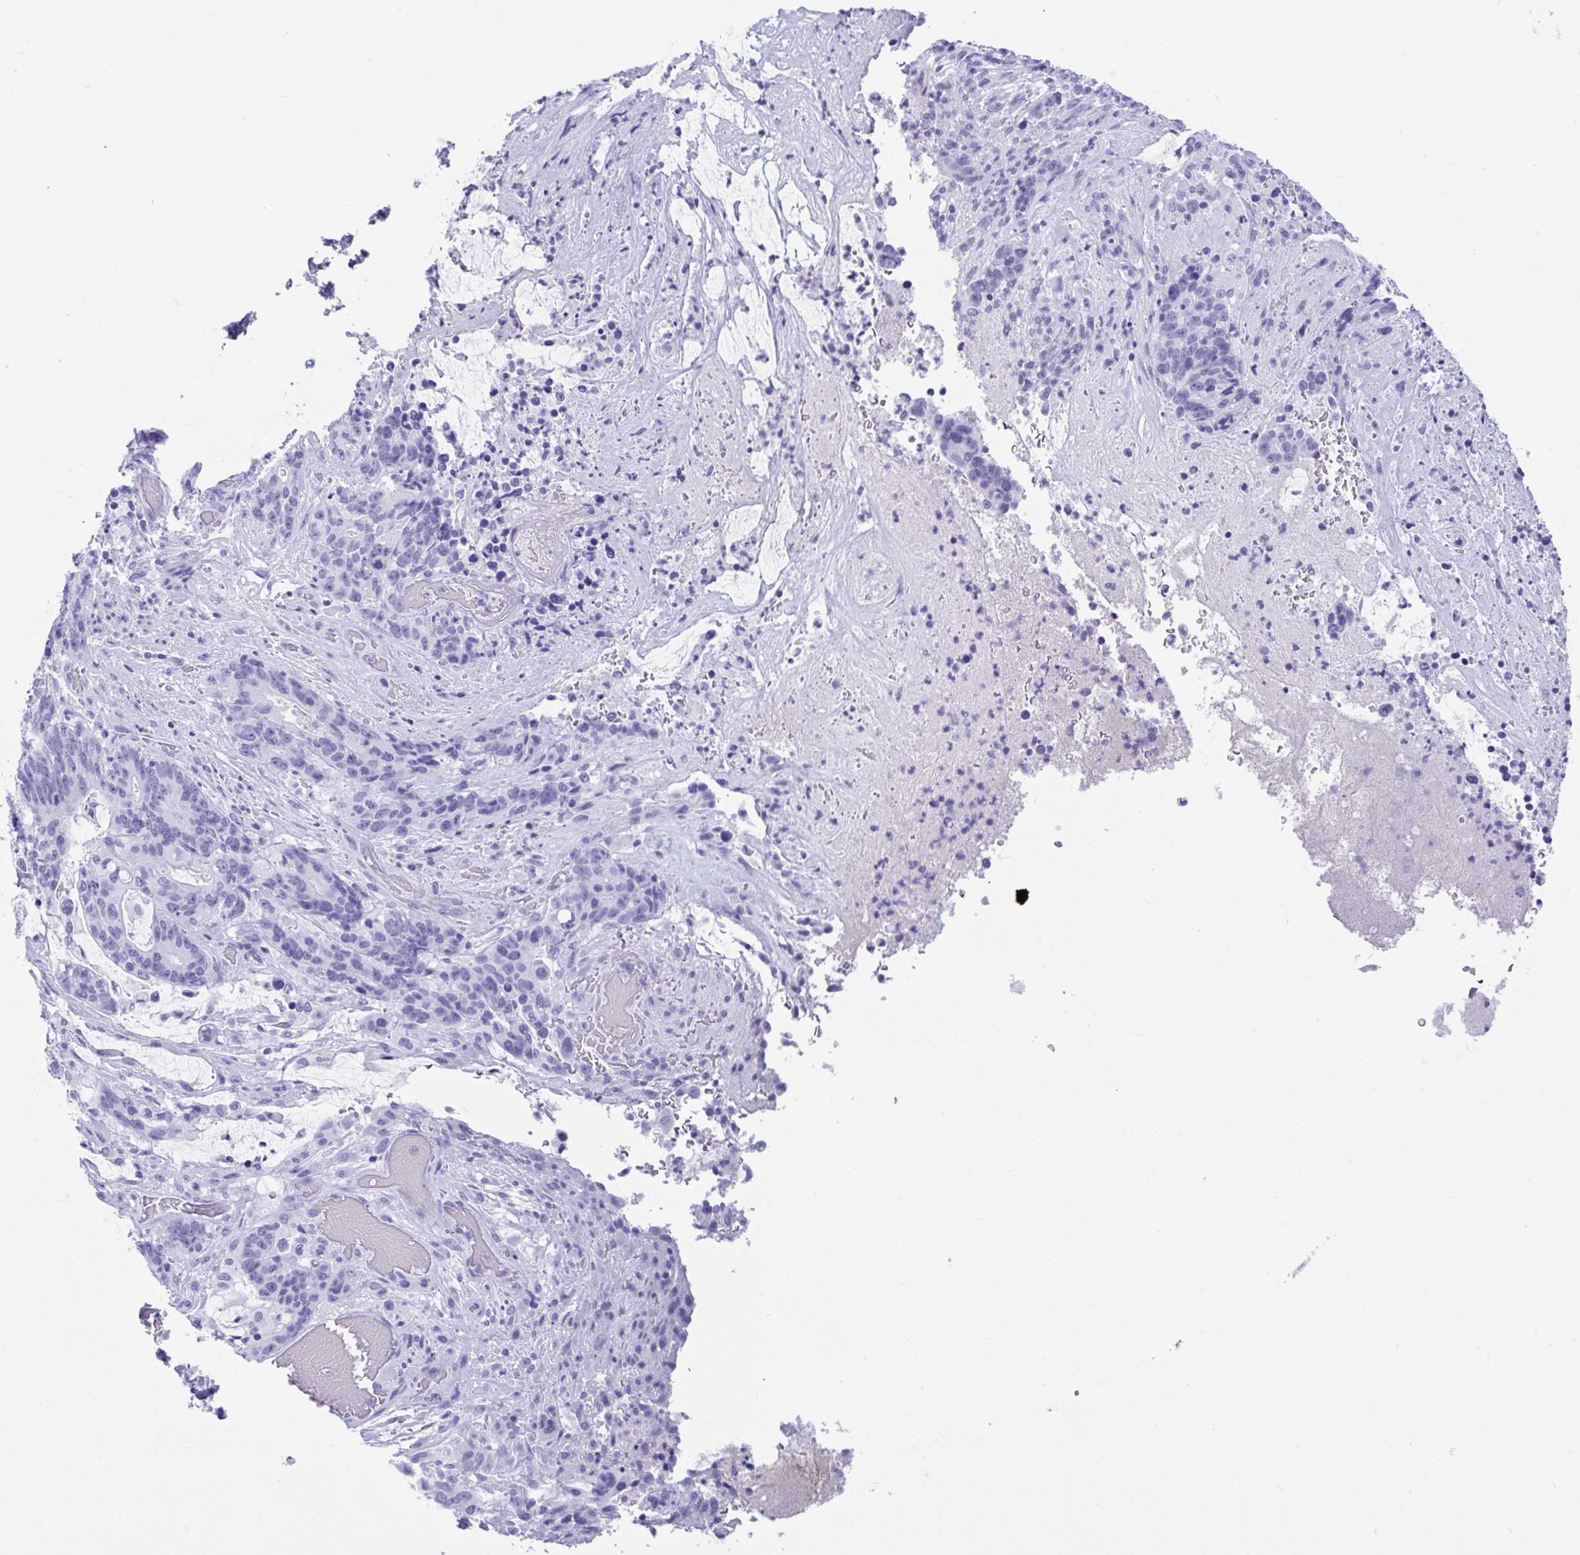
{"staining": {"intensity": "negative", "quantity": "none", "location": "none"}, "tissue": "stomach cancer", "cell_type": "Tumor cells", "image_type": "cancer", "snomed": [{"axis": "morphology", "description": "Normal tissue, NOS"}, {"axis": "morphology", "description": "Adenocarcinoma, NOS"}, {"axis": "topography", "description": "Stomach"}], "caption": "DAB (3,3'-diaminobenzidine) immunohistochemical staining of stomach cancer (adenocarcinoma) displays no significant expression in tumor cells. (DAB (3,3'-diaminobenzidine) IHC visualized using brightfield microscopy, high magnification).", "gene": "TMEM35A", "patient": {"sex": "female", "age": 64}}